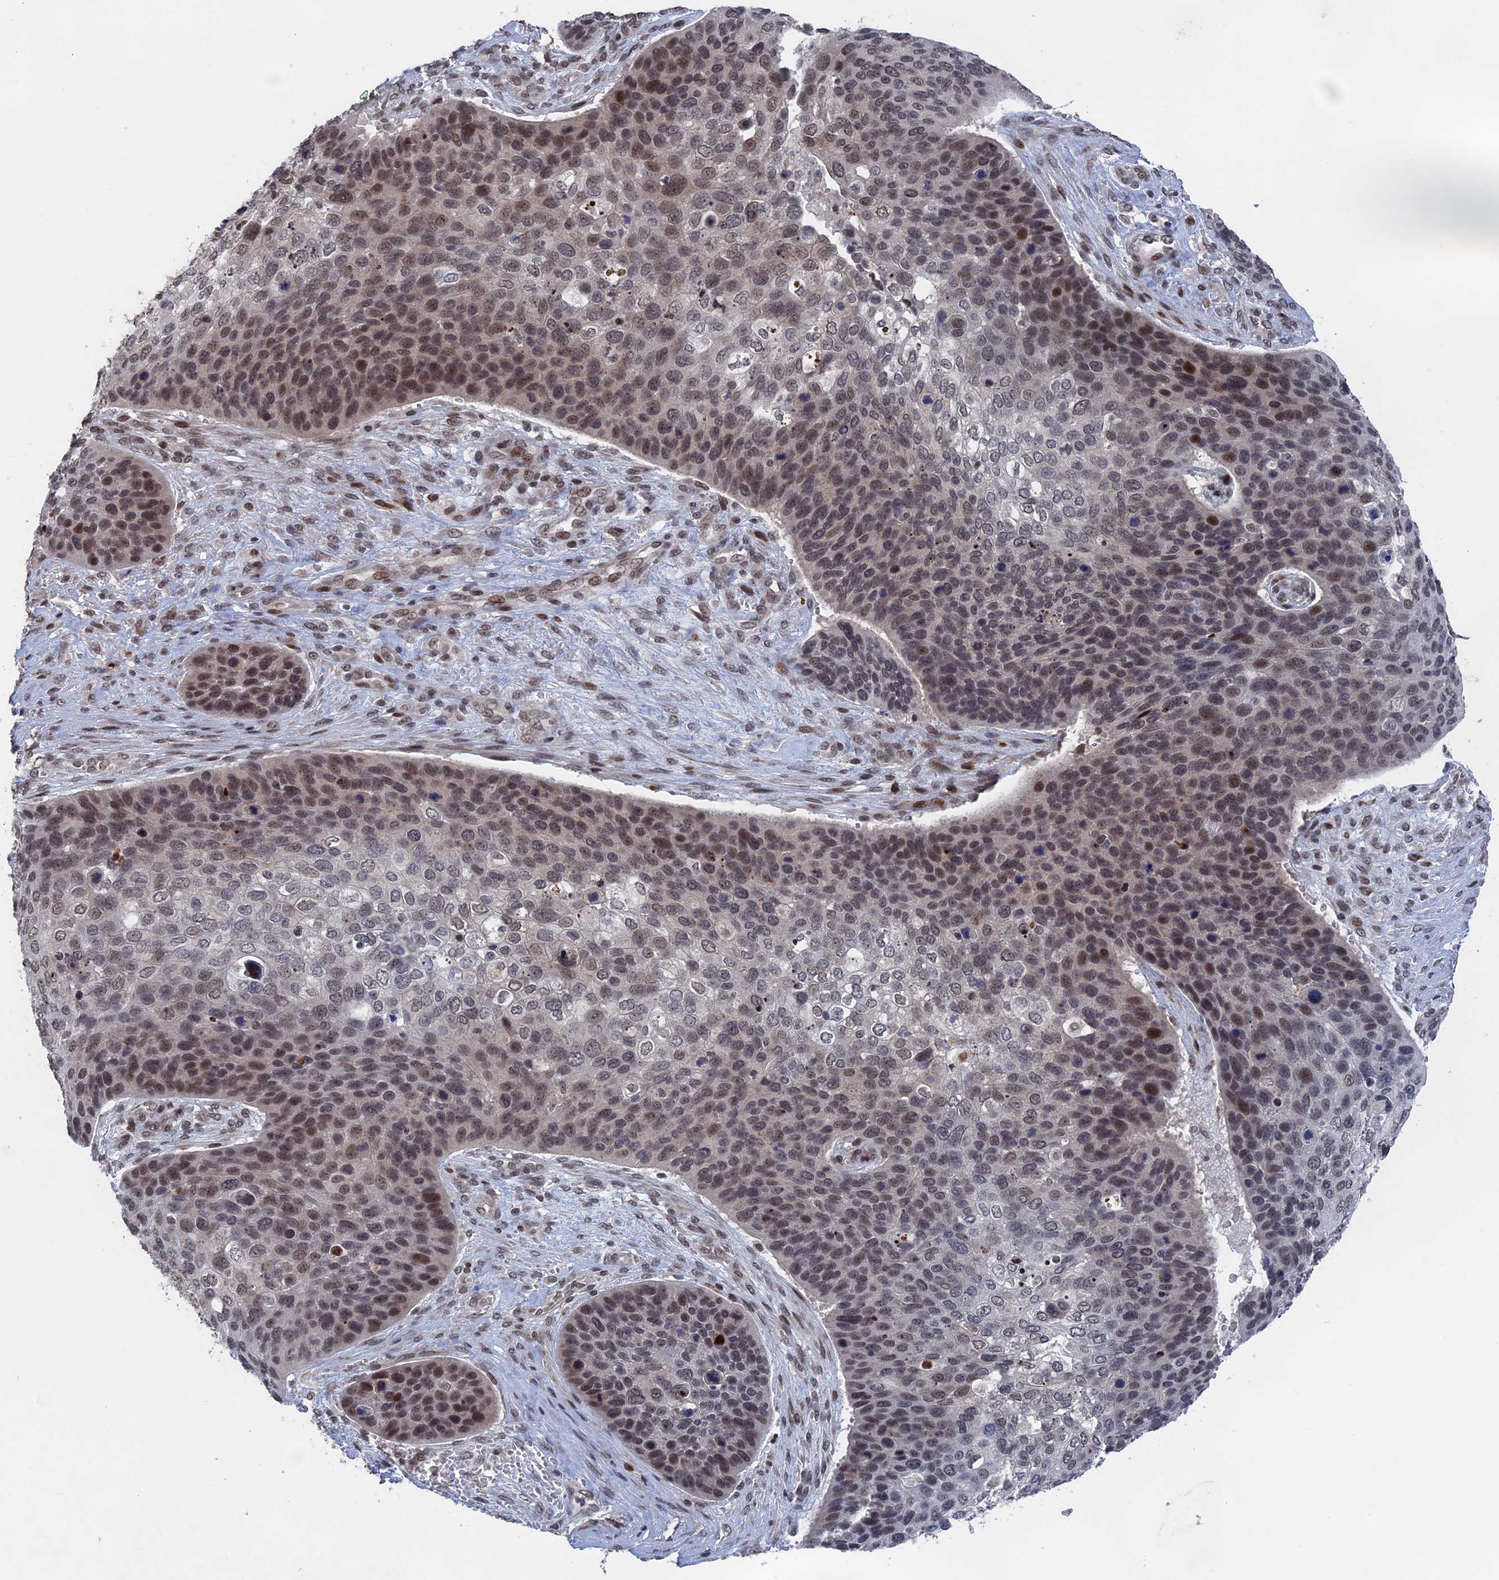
{"staining": {"intensity": "moderate", "quantity": "25%-75%", "location": "nuclear"}, "tissue": "skin cancer", "cell_type": "Tumor cells", "image_type": "cancer", "snomed": [{"axis": "morphology", "description": "Basal cell carcinoma"}, {"axis": "topography", "description": "Skin"}], "caption": "IHC of human skin cancer (basal cell carcinoma) displays medium levels of moderate nuclear staining in about 25%-75% of tumor cells.", "gene": "NR2C2AP", "patient": {"sex": "female", "age": 74}}